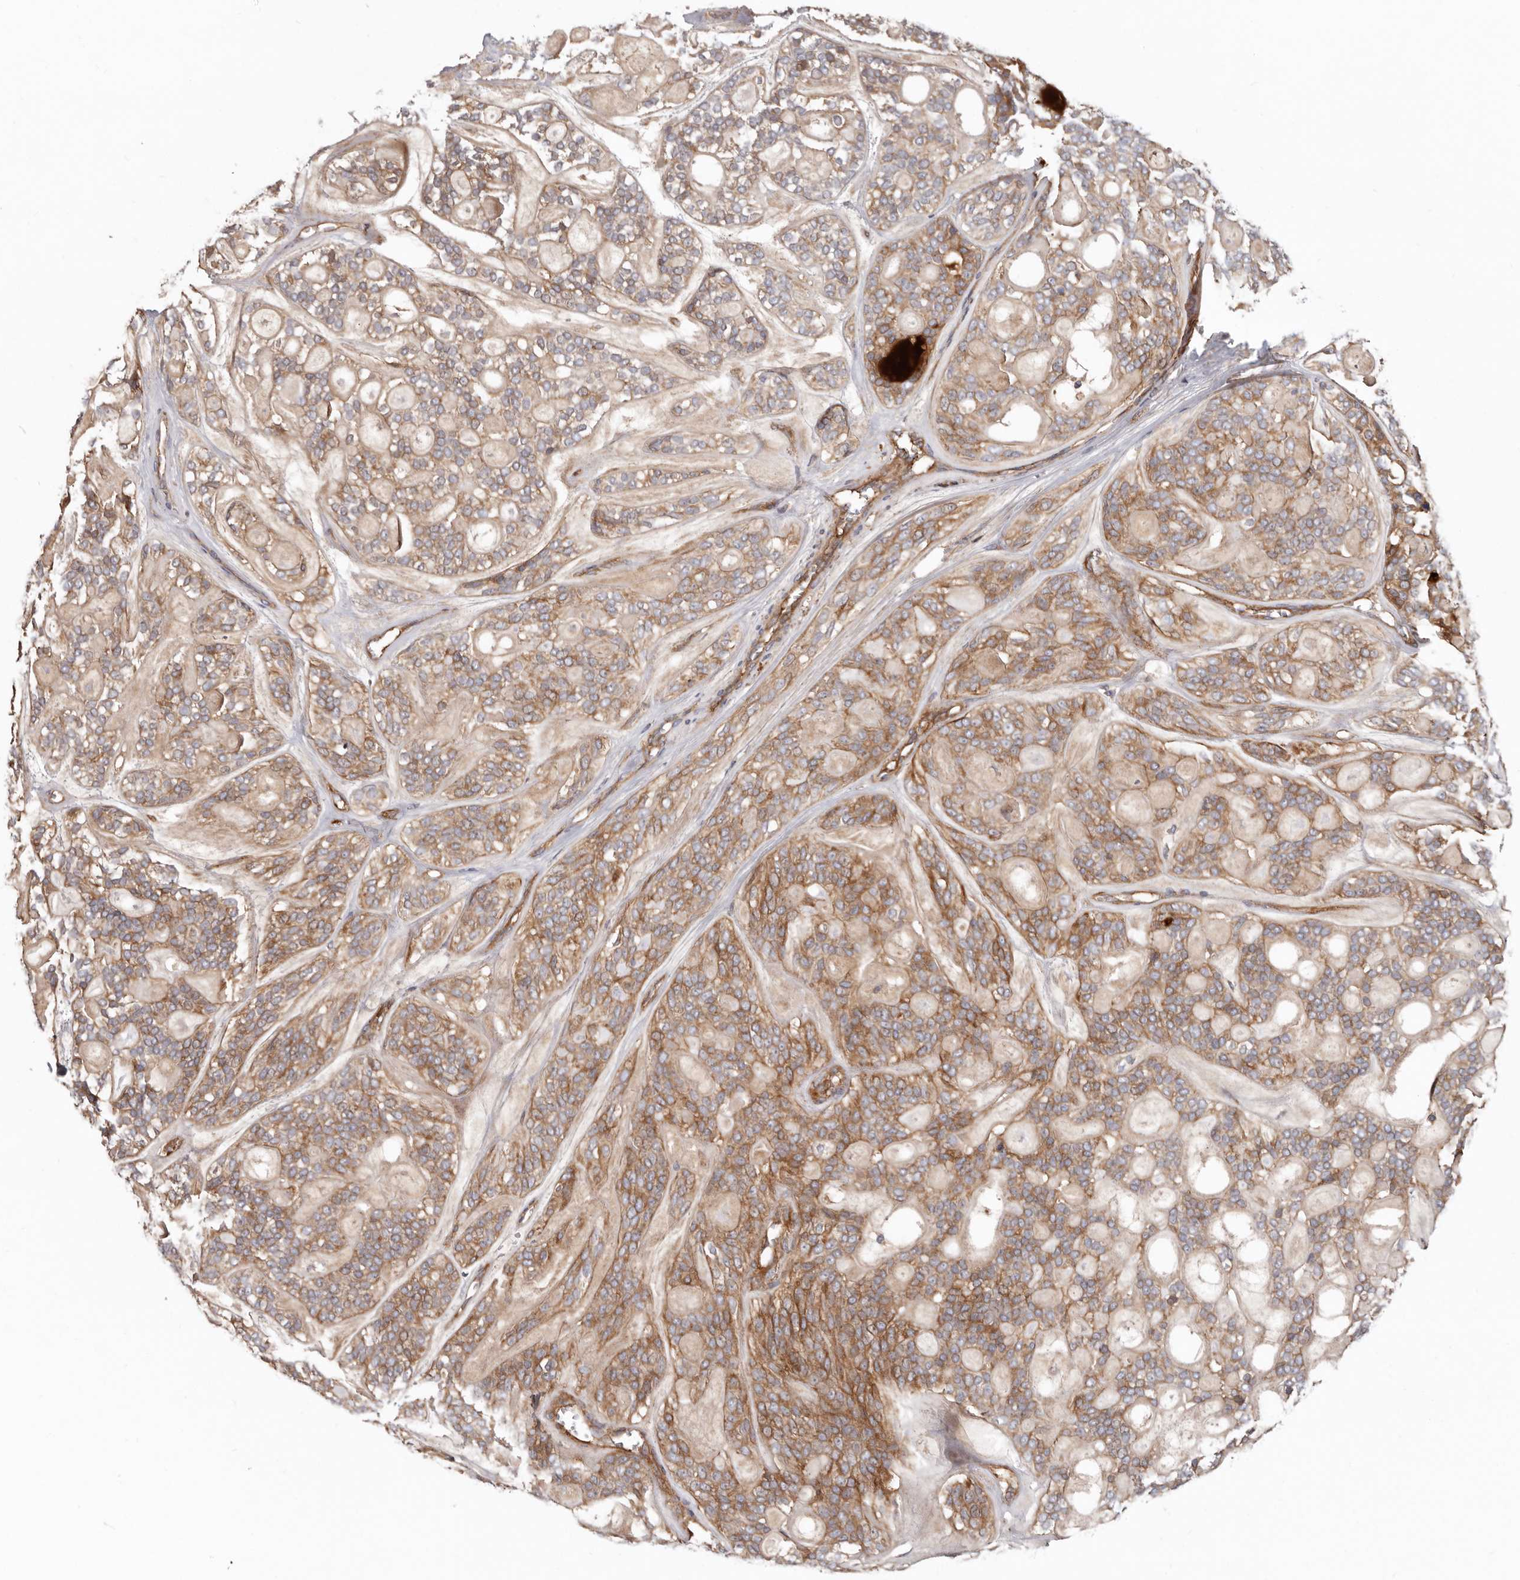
{"staining": {"intensity": "moderate", "quantity": ">75%", "location": "cytoplasmic/membranous"}, "tissue": "head and neck cancer", "cell_type": "Tumor cells", "image_type": "cancer", "snomed": [{"axis": "morphology", "description": "Adenocarcinoma, NOS"}, {"axis": "topography", "description": "Head-Neck"}], "caption": "Adenocarcinoma (head and neck) was stained to show a protein in brown. There is medium levels of moderate cytoplasmic/membranous positivity in approximately >75% of tumor cells. (DAB (3,3'-diaminobenzidine) IHC, brown staining for protein, blue staining for nuclei).", "gene": "TMC7", "patient": {"sex": "male", "age": 66}}